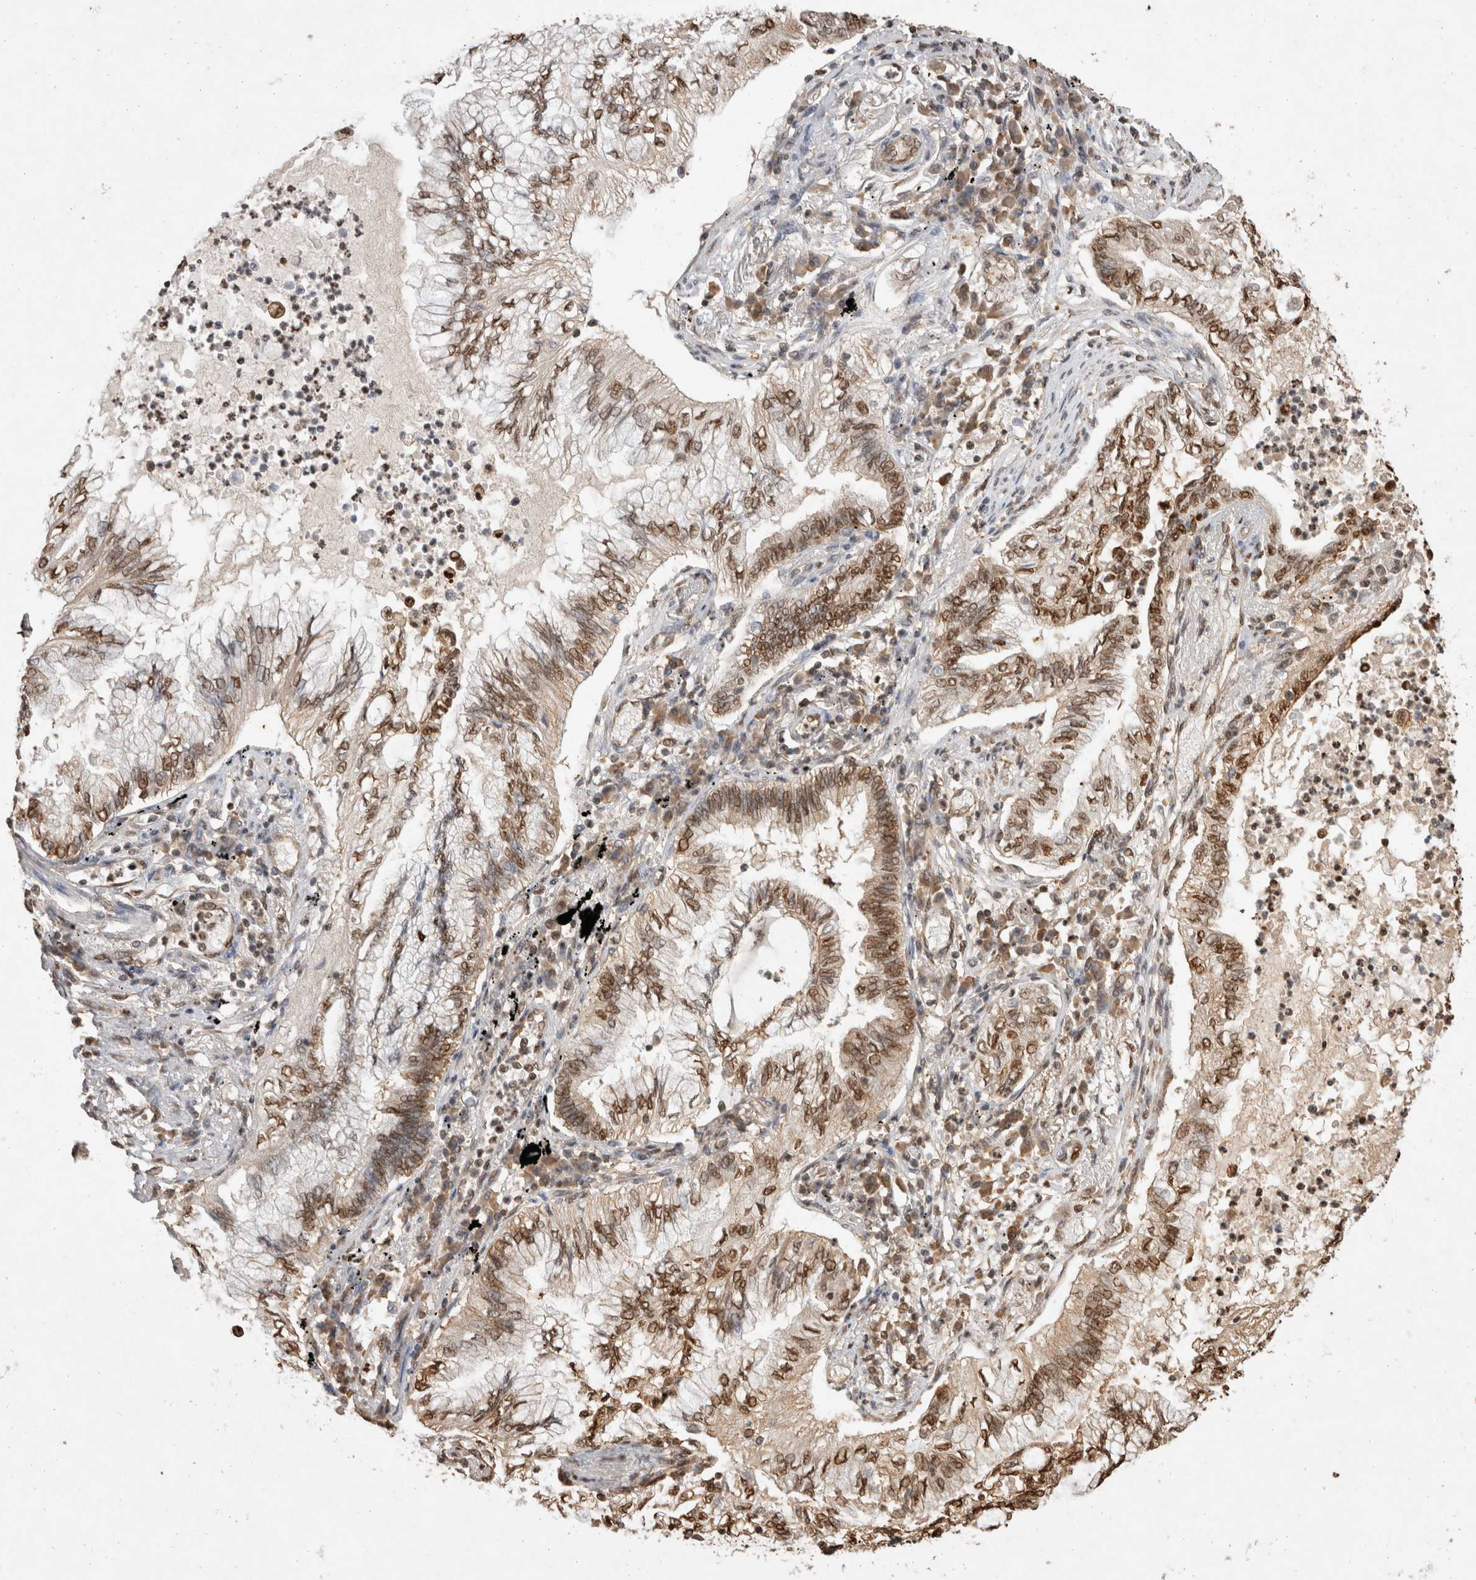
{"staining": {"intensity": "moderate", "quantity": ">75%", "location": "nuclear"}, "tissue": "lung cancer", "cell_type": "Tumor cells", "image_type": "cancer", "snomed": [{"axis": "morphology", "description": "Normal tissue, NOS"}, {"axis": "morphology", "description": "Adenocarcinoma, NOS"}, {"axis": "topography", "description": "Bronchus"}, {"axis": "topography", "description": "Lung"}], "caption": "Brown immunohistochemical staining in adenocarcinoma (lung) exhibits moderate nuclear positivity in approximately >75% of tumor cells.", "gene": "HDGF", "patient": {"sex": "female", "age": 70}}